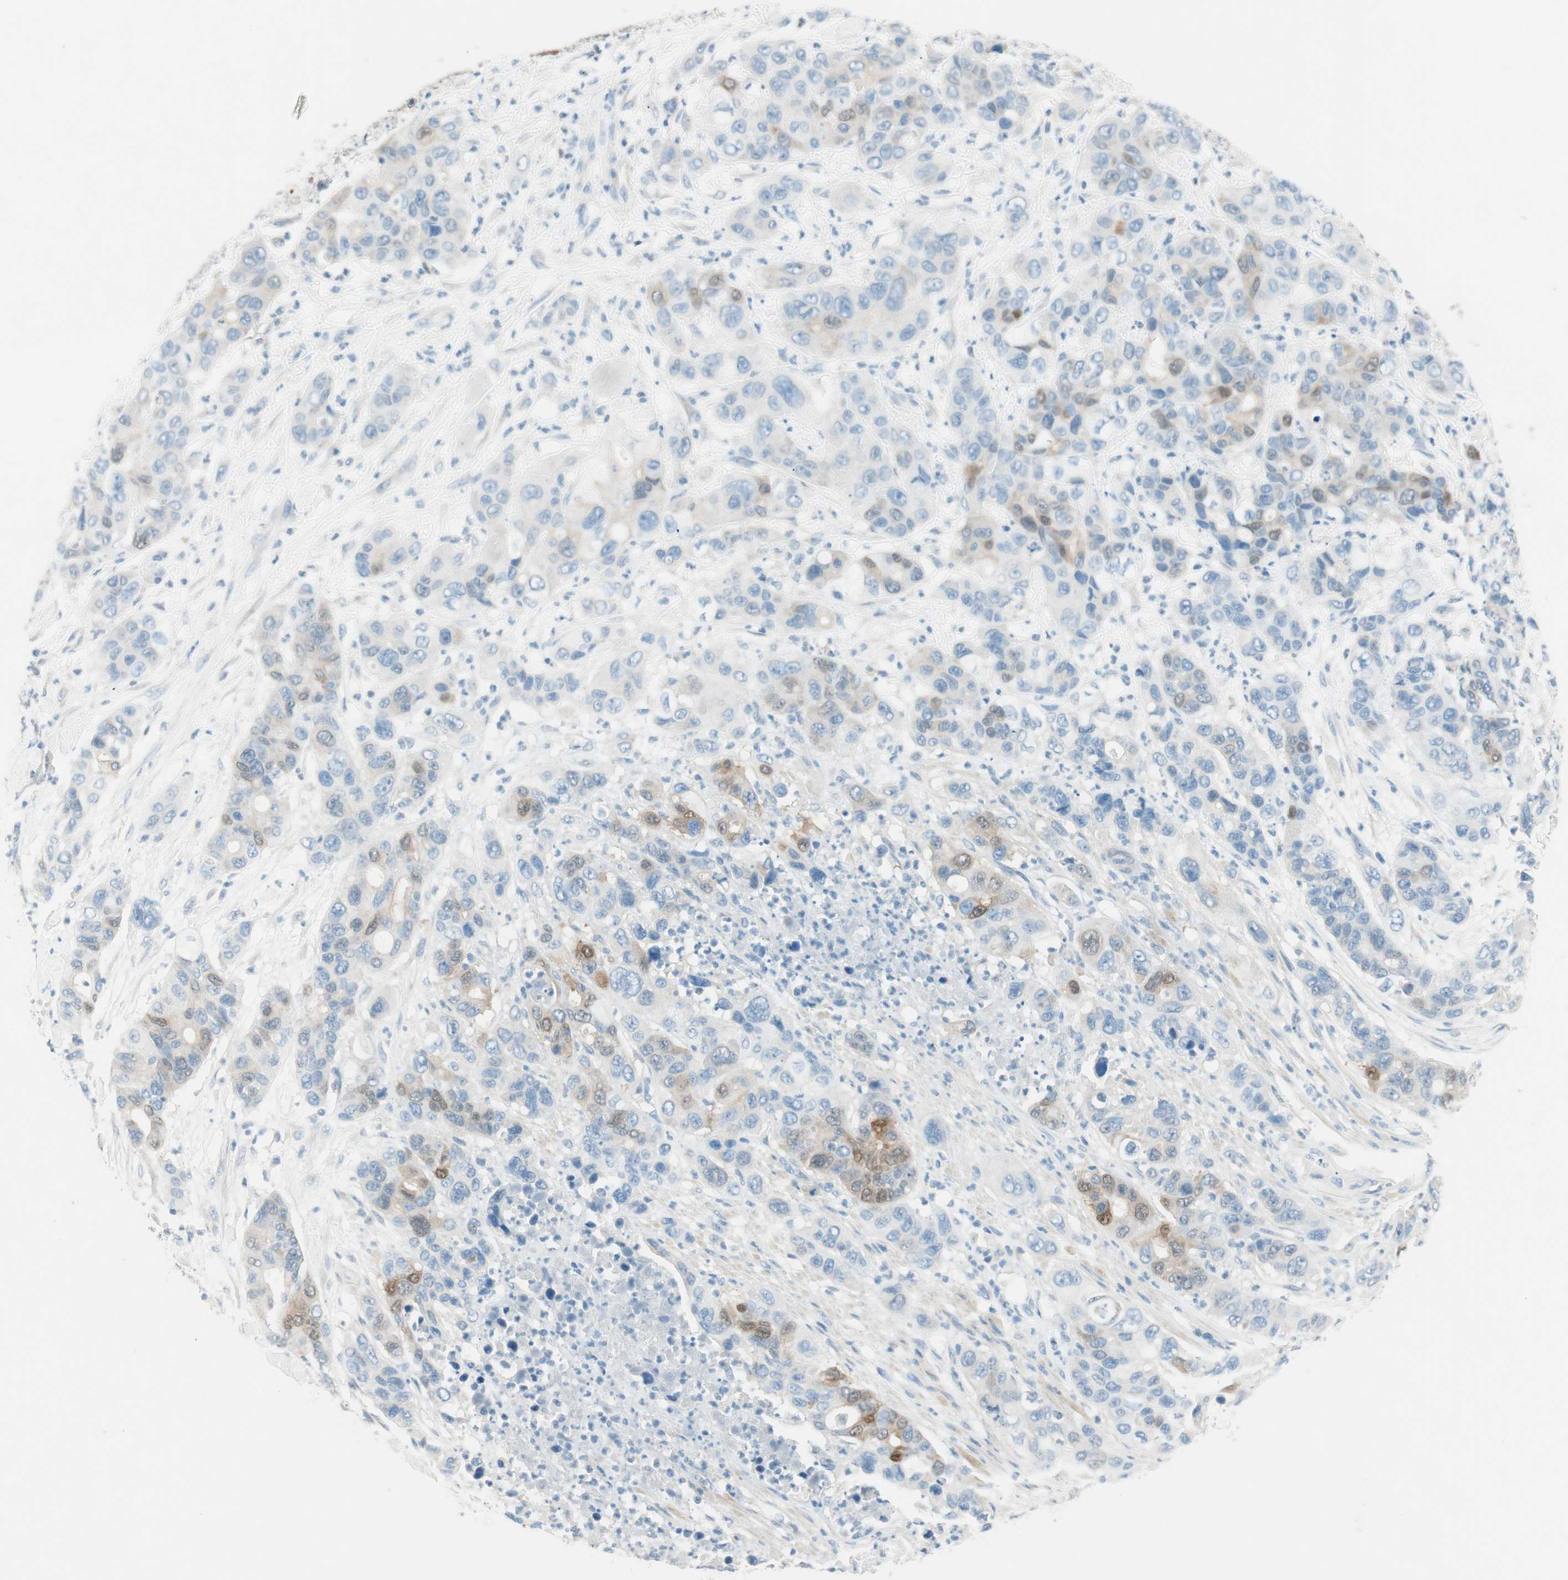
{"staining": {"intensity": "moderate", "quantity": "<25%", "location": "cytoplasmic/membranous,nuclear"}, "tissue": "pancreatic cancer", "cell_type": "Tumor cells", "image_type": "cancer", "snomed": [{"axis": "morphology", "description": "Adenocarcinoma, NOS"}, {"axis": "topography", "description": "Pancreas"}], "caption": "Adenocarcinoma (pancreatic) stained for a protein shows moderate cytoplasmic/membranous and nuclear positivity in tumor cells.", "gene": "HPGD", "patient": {"sex": "female", "age": 71}}